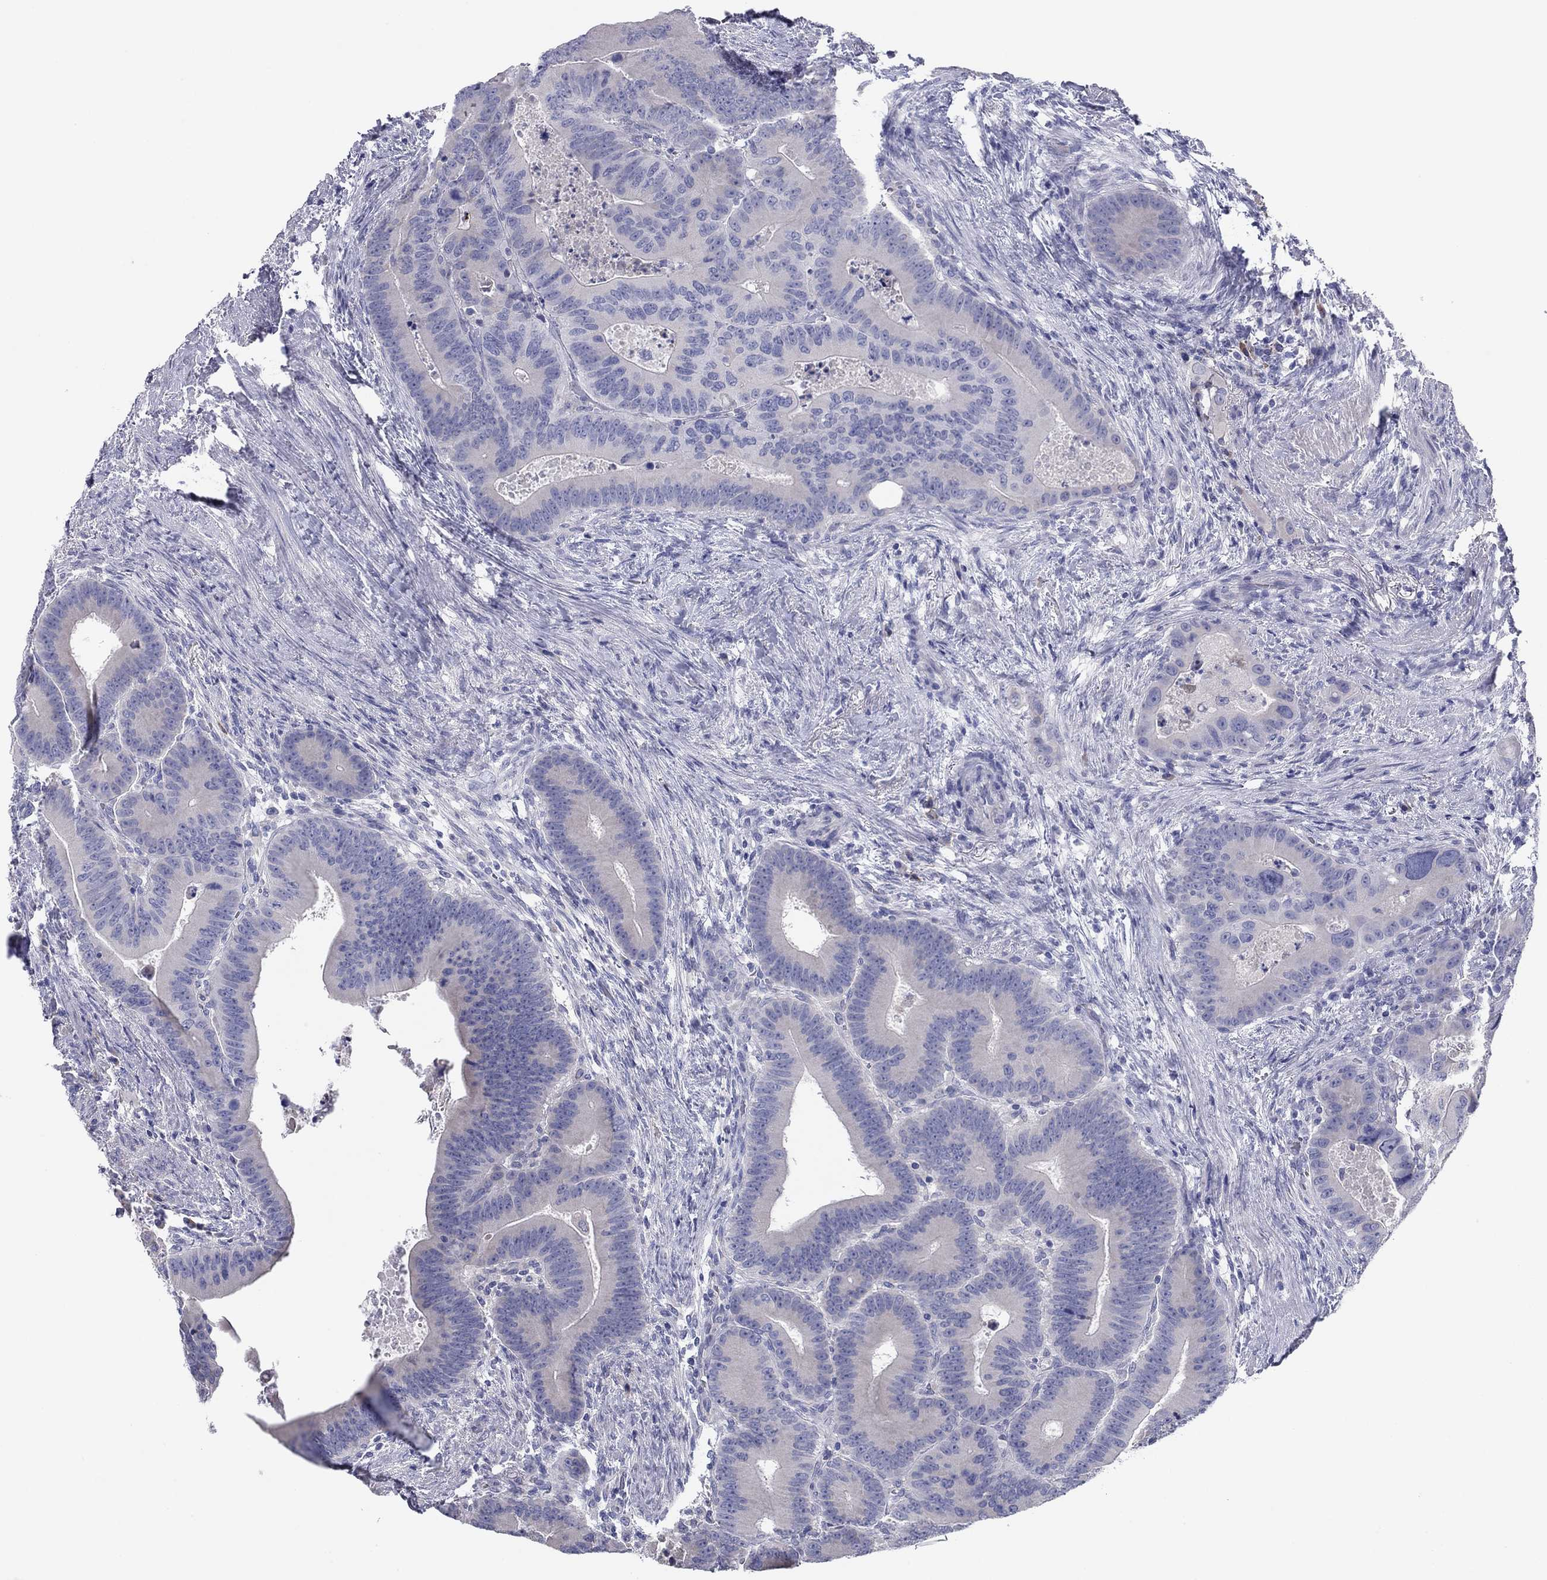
{"staining": {"intensity": "negative", "quantity": "none", "location": "none"}, "tissue": "colorectal cancer", "cell_type": "Tumor cells", "image_type": "cancer", "snomed": [{"axis": "morphology", "description": "Adenocarcinoma, NOS"}, {"axis": "topography", "description": "Rectum"}], "caption": "Tumor cells are negative for protein expression in human colorectal adenocarcinoma.", "gene": "GRK7", "patient": {"sex": "male", "age": 64}}